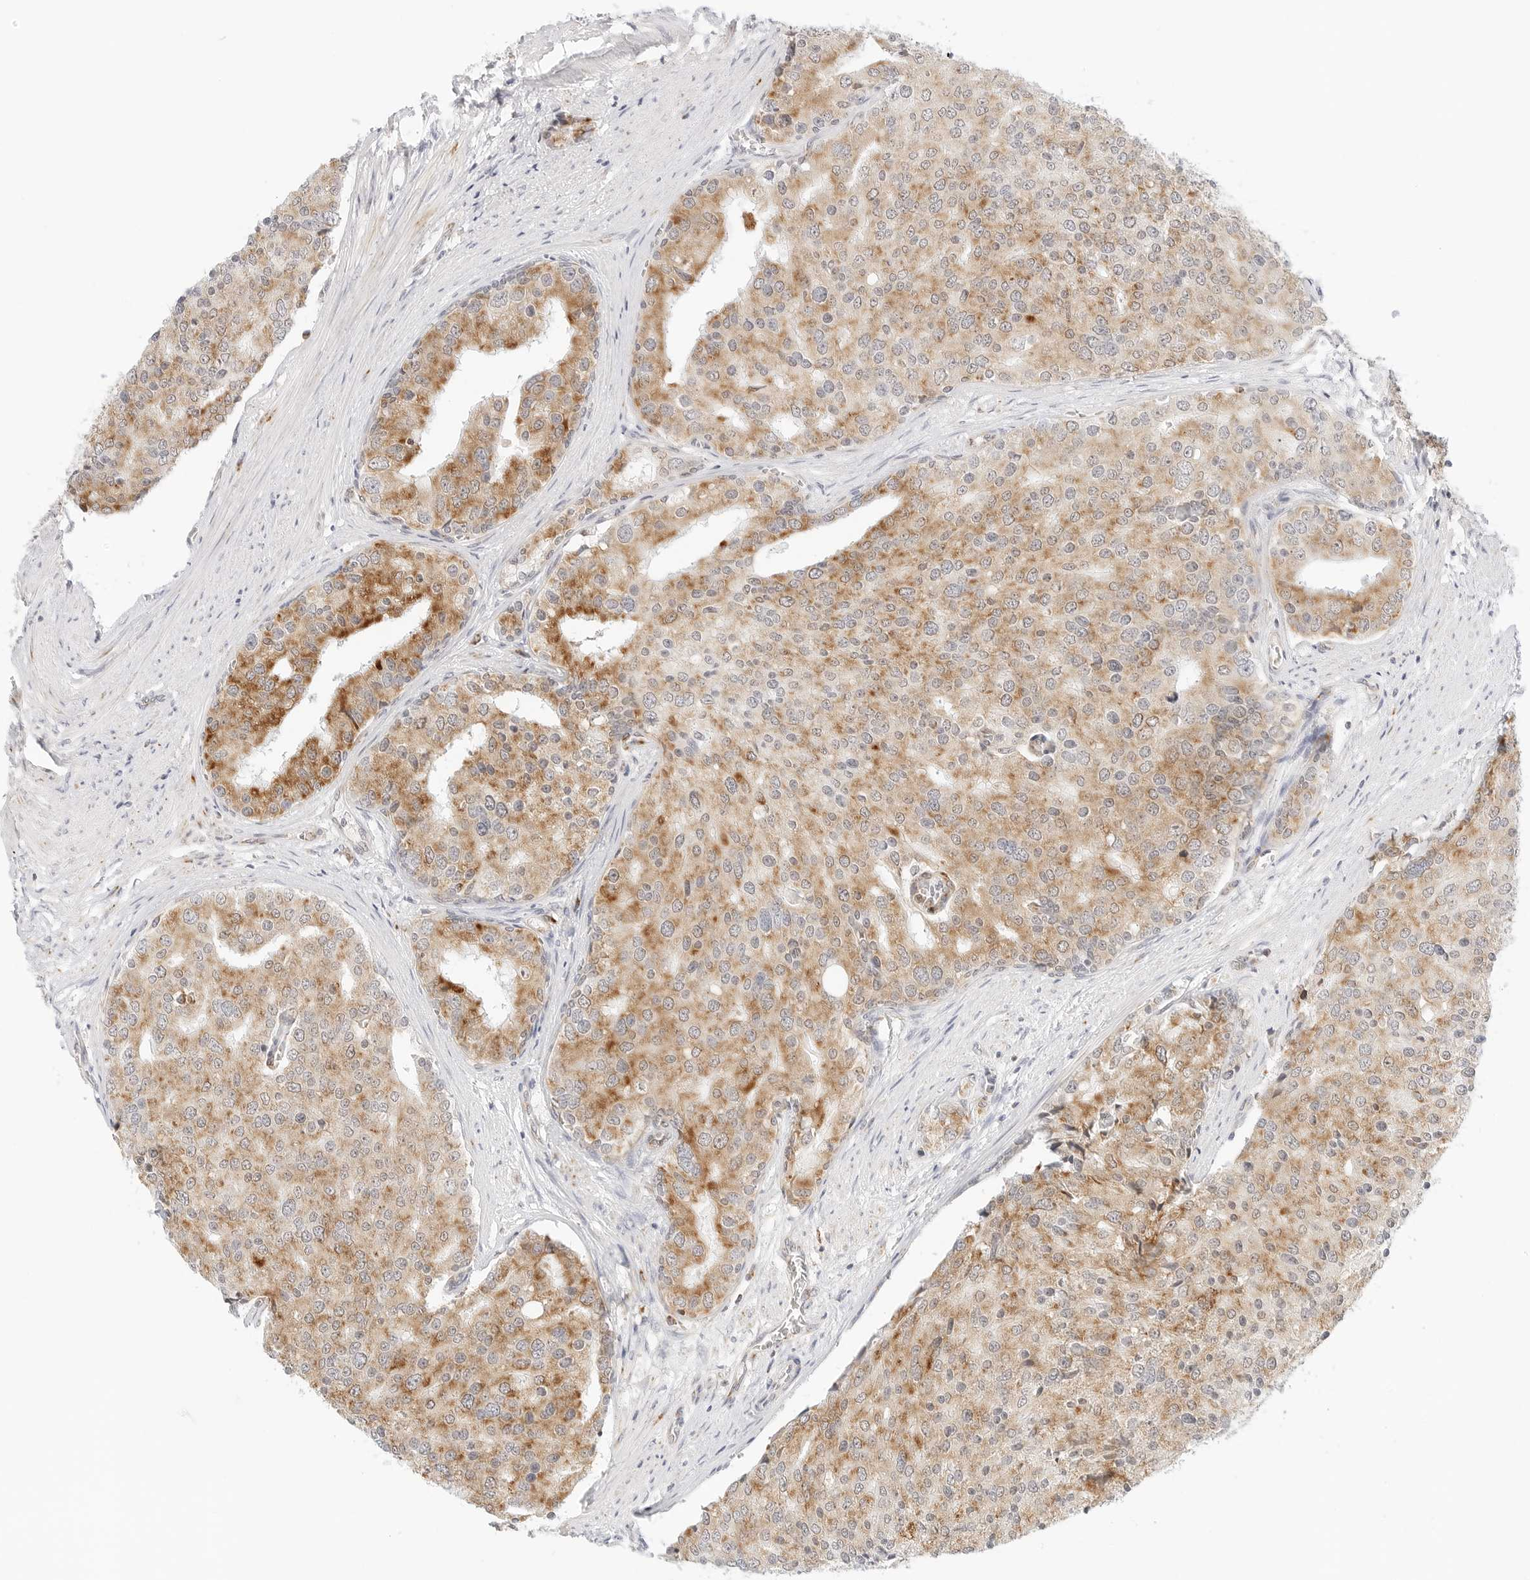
{"staining": {"intensity": "moderate", "quantity": "25%-75%", "location": "cytoplasmic/membranous"}, "tissue": "prostate cancer", "cell_type": "Tumor cells", "image_type": "cancer", "snomed": [{"axis": "morphology", "description": "Adenocarcinoma, High grade"}, {"axis": "topography", "description": "Prostate"}], "caption": "An image showing moderate cytoplasmic/membranous staining in approximately 25%-75% of tumor cells in prostate cancer, as visualized by brown immunohistochemical staining.", "gene": "FH", "patient": {"sex": "male", "age": 50}}